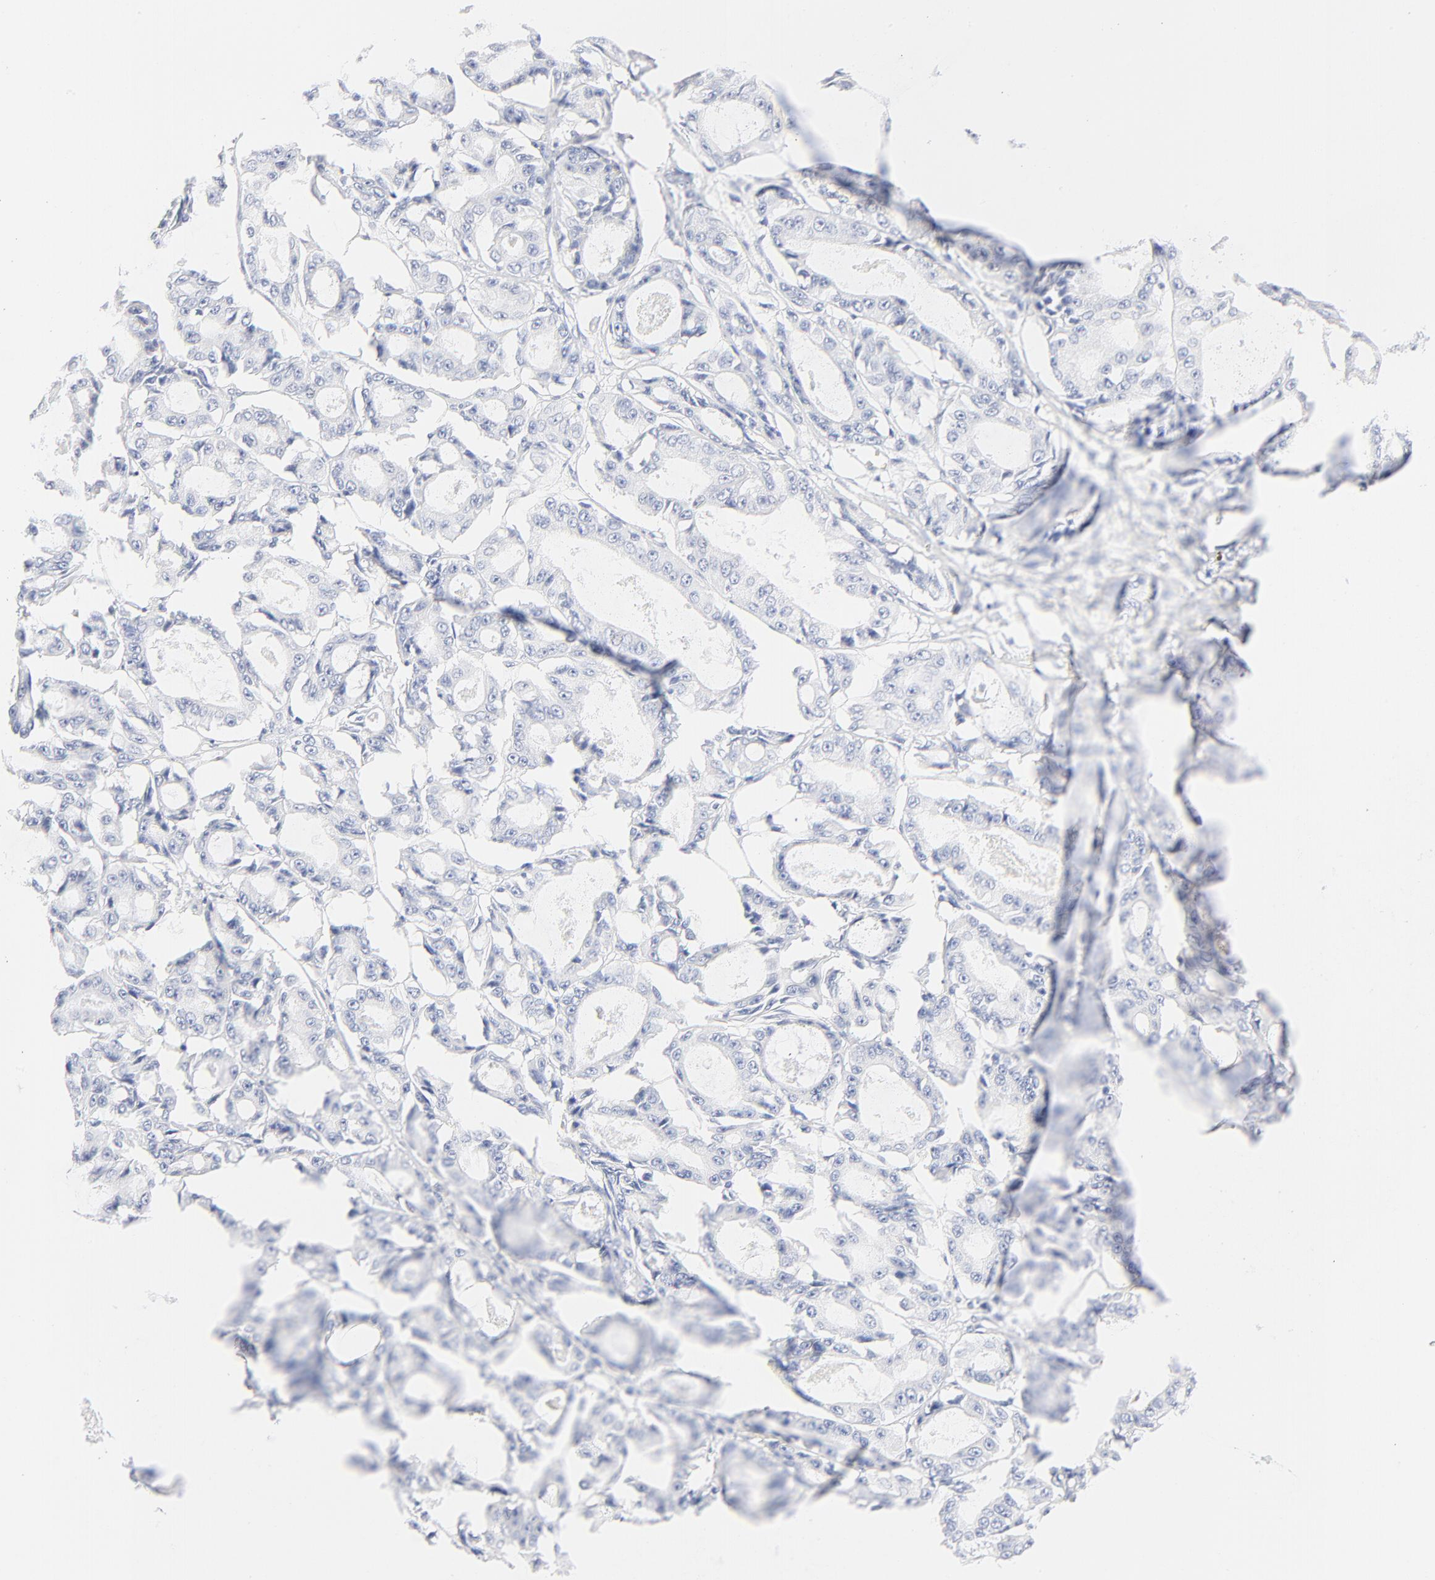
{"staining": {"intensity": "negative", "quantity": "none", "location": "none"}, "tissue": "ovarian cancer", "cell_type": "Tumor cells", "image_type": "cancer", "snomed": [{"axis": "morphology", "description": "Carcinoma, endometroid"}, {"axis": "topography", "description": "Ovary"}], "caption": "Immunohistochemistry photomicrograph of neoplastic tissue: human ovarian cancer (endometroid carcinoma) stained with DAB exhibits no significant protein positivity in tumor cells.", "gene": "ONECUT1", "patient": {"sex": "female", "age": 61}}